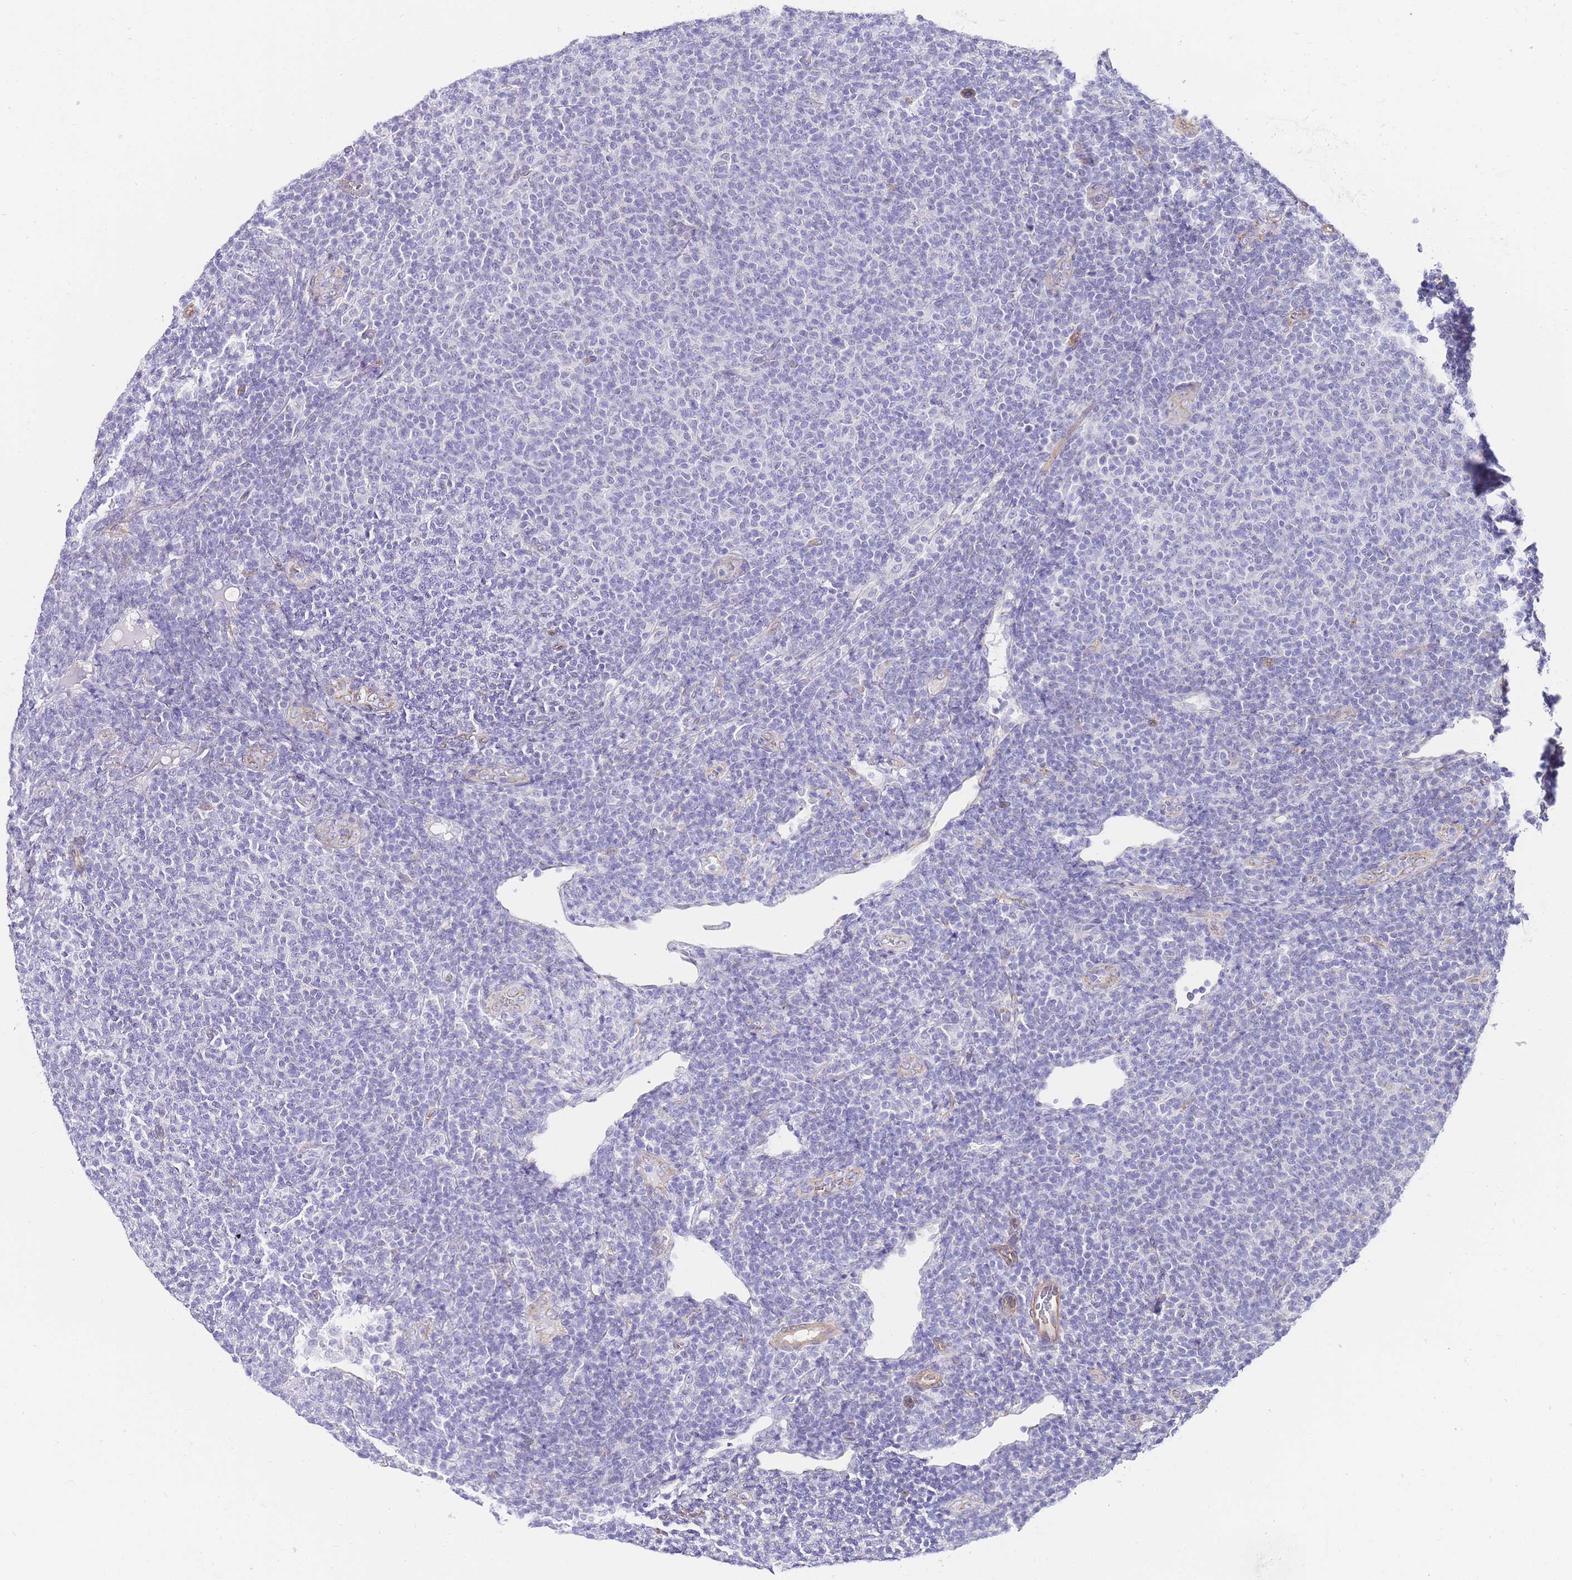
{"staining": {"intensity": "negative", "quantity": "none", "location": "none"}, "tissue": "lymphoma", "cell_type": "Tumor cells", "image_type": "cancer", "snomed": [{"axis": "morphology", "description": "Malignant lymphoma, non-Hodgkin's type, Low grade"}, {"axis": "topography", "description": "Lymph node"}], "caption": "Tumor cells are negative for protein expression in human lymphoma. The staining was performed using DAB to visualize the protein expression in brown, while the nuclei were stained in blue with hematoxylin (Magnification: 20x).", "gene": "PDCD7", "patient": {"sex": "male", "age": 66}}